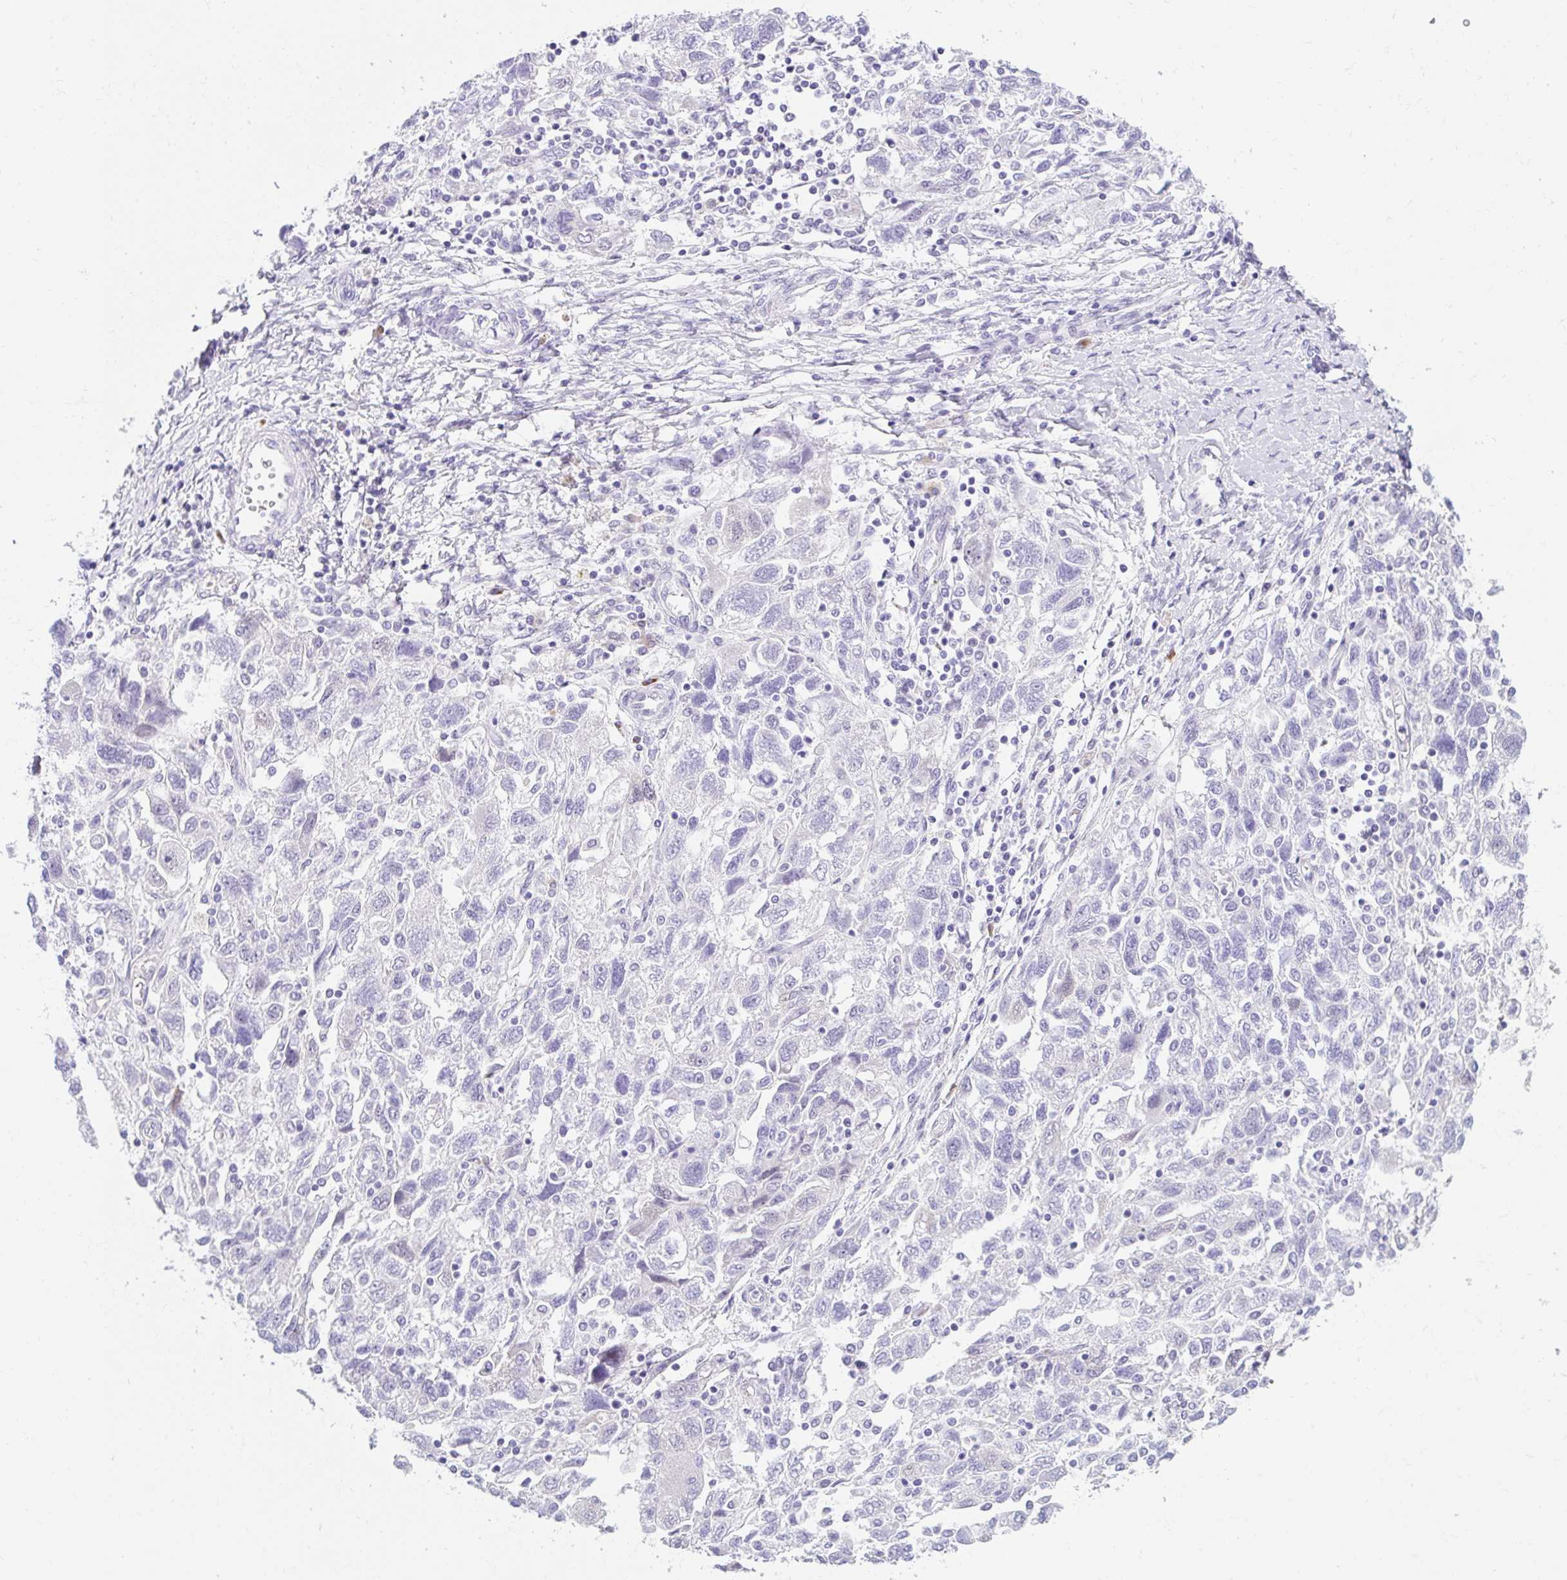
{"staining": {"intensity": "negative", "quantity": "none", "location": "none"}, "tissue": "ovarian cancer", "cell_type": "Tumor cells", "image_type": "cancer", "snomed": [{"axis": "morphology", "description": "Carcinoma, NOS"}, {"axis": "morphology", "description": "Cystadenocarcinoma, serous, NOS"}, {"axis": "topography", "description": "Ovary"}], "caption": "DAB (3,3'-diaminobenzidine) immunohistochemical staining of human ovarian carcinoma demonstrates no significant positivity in tumor cells.", "gene": "GOLGA8A", "patient": {"sex": "female", "age": 69}}